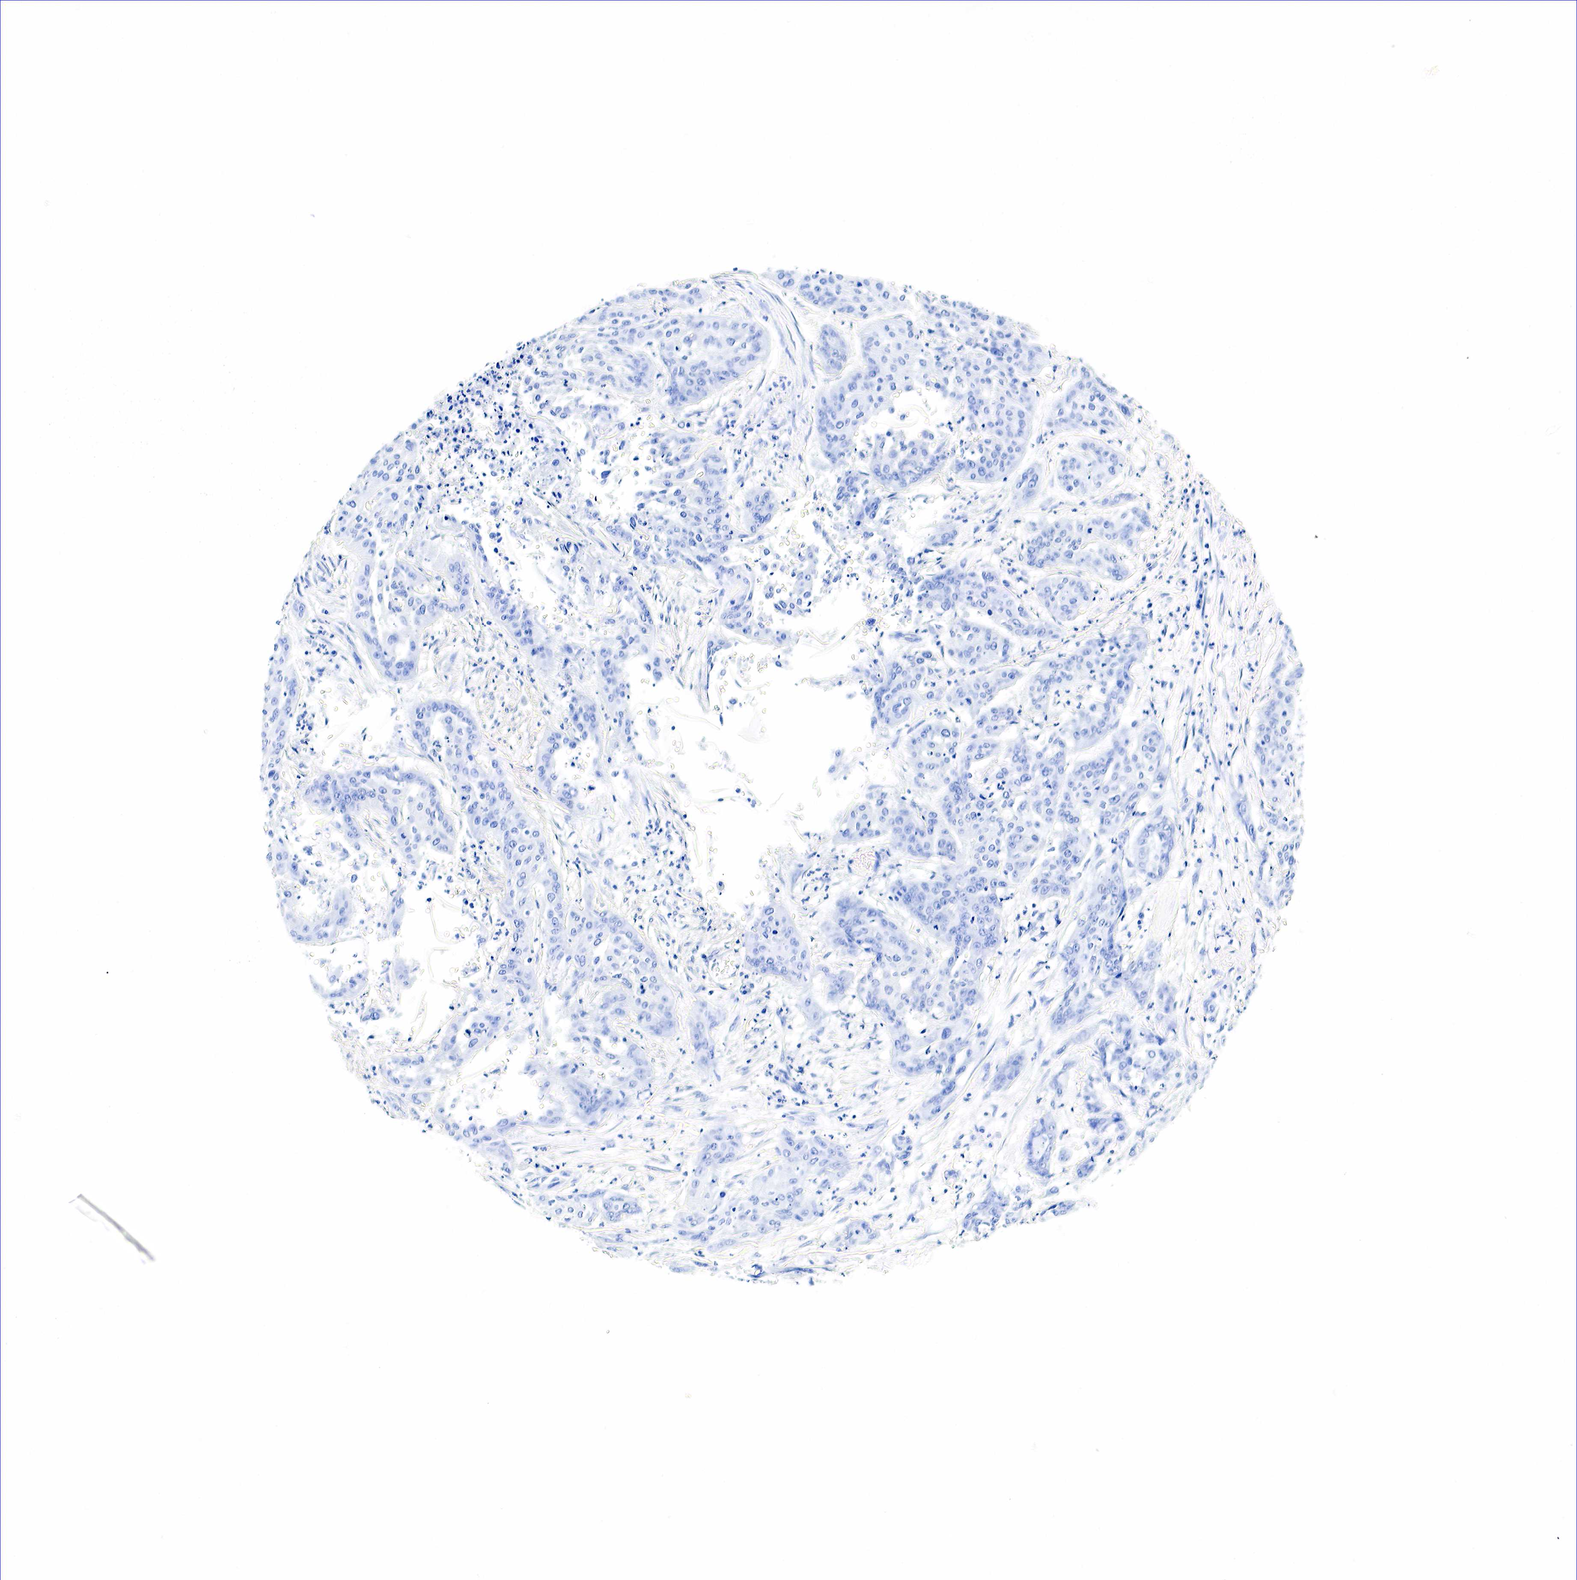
{"staining": {"intensity": "negative", "quantity": "none", "location": "none"}, "tissue": "cervical cancer", "cell_type": "Tumor cells", "image_type": "cancer", "snomed": [{"axis": "morphology", "description": "Squamous cell carcinoma, NOS"}, {"axis": "topography", "description": "Cervix"}], "caption": "Immunohistochemistry (IHC) photomicrograph of neoplastic tissue: human squamous cell carcinoma (cervical) stained with DAB (3,3'-diaminobenzidine) shows no significant protein expression in tumor cells. (DAB (3,3'-diaminobenzidine) immunohistochemistry with hematoxylin counter stain).", "gene": "GAST", "patient": {"sex": "female", "age": 41}}